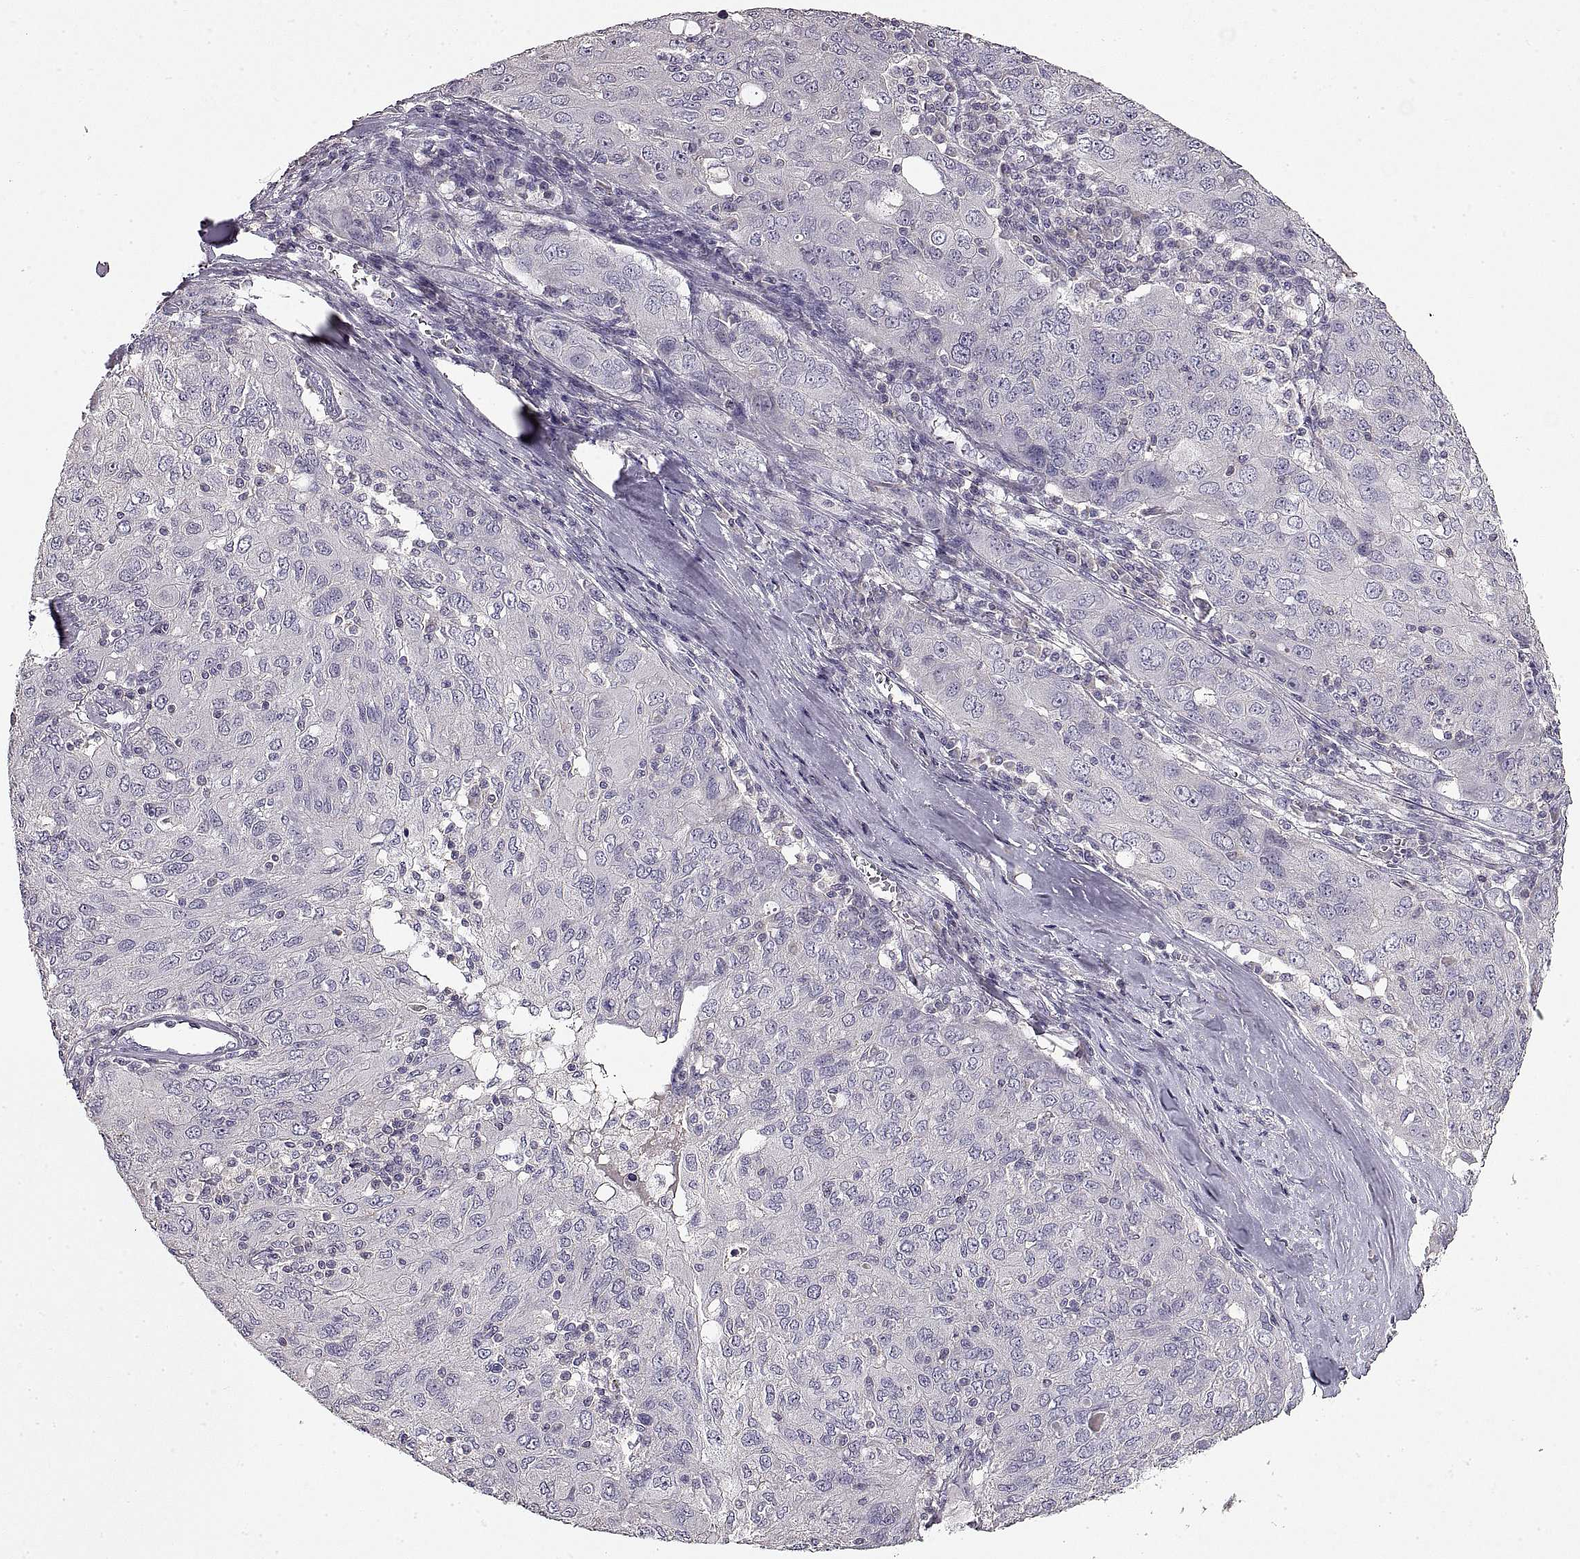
{"staining": {"intensity": "negative", "quantity": "none", "location": "none"}, "tissue": "ovarian cancer", "cell_type": "Tumor cells", "image_type": "cancer", "snomed": [{"axis": "morphology", "description": "Carcinoma, endometroid"}, {"axis": "topography", "description": "Ovary"}], "caption": "Tumor cells show no significant protein expression in endometroid carcinoma (ovarian).", "gene": "ADAM11", "patient": {"sex": "female", "age": 50}}